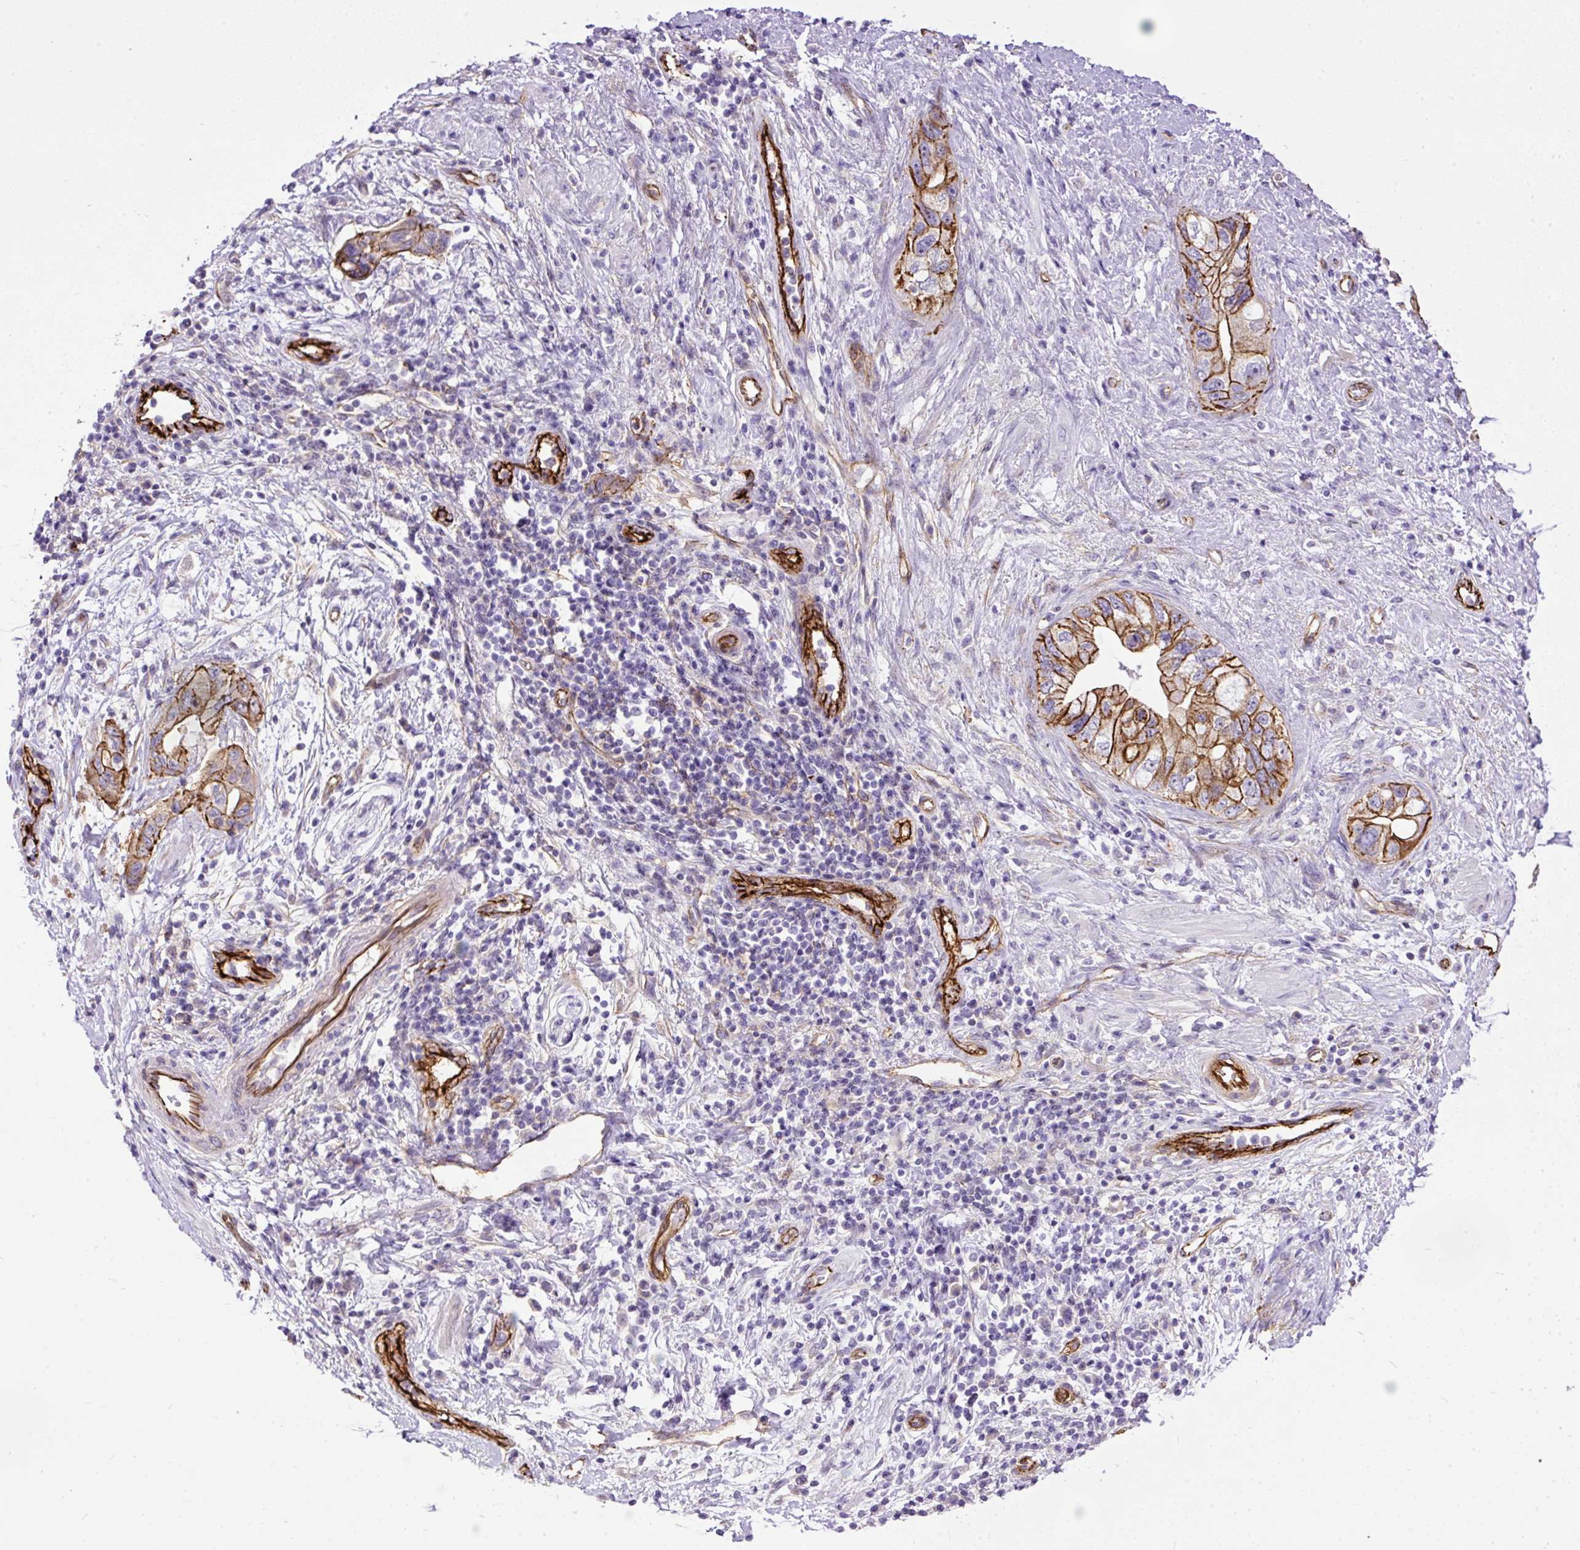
{"staining": {"intensity": "strong", "quantity": ">75%", "location": "cytoplasmic/membranous"}, "tissue": "pancreatic cancer", "cell_type": "Tumor cells", "image_type": "cancer", "snomed": [{"axis": "morphology", "description": "Adenocarcinoma, NOS"}, {"axis": "topography", "description": "Pancreas"}], "caption": "Human pancreatic cancer stained with a protein marker demonstrates strong staining in tumor cells.", "gene": "MAGEB16", "patient": {"sex": "female", "age": 73}}